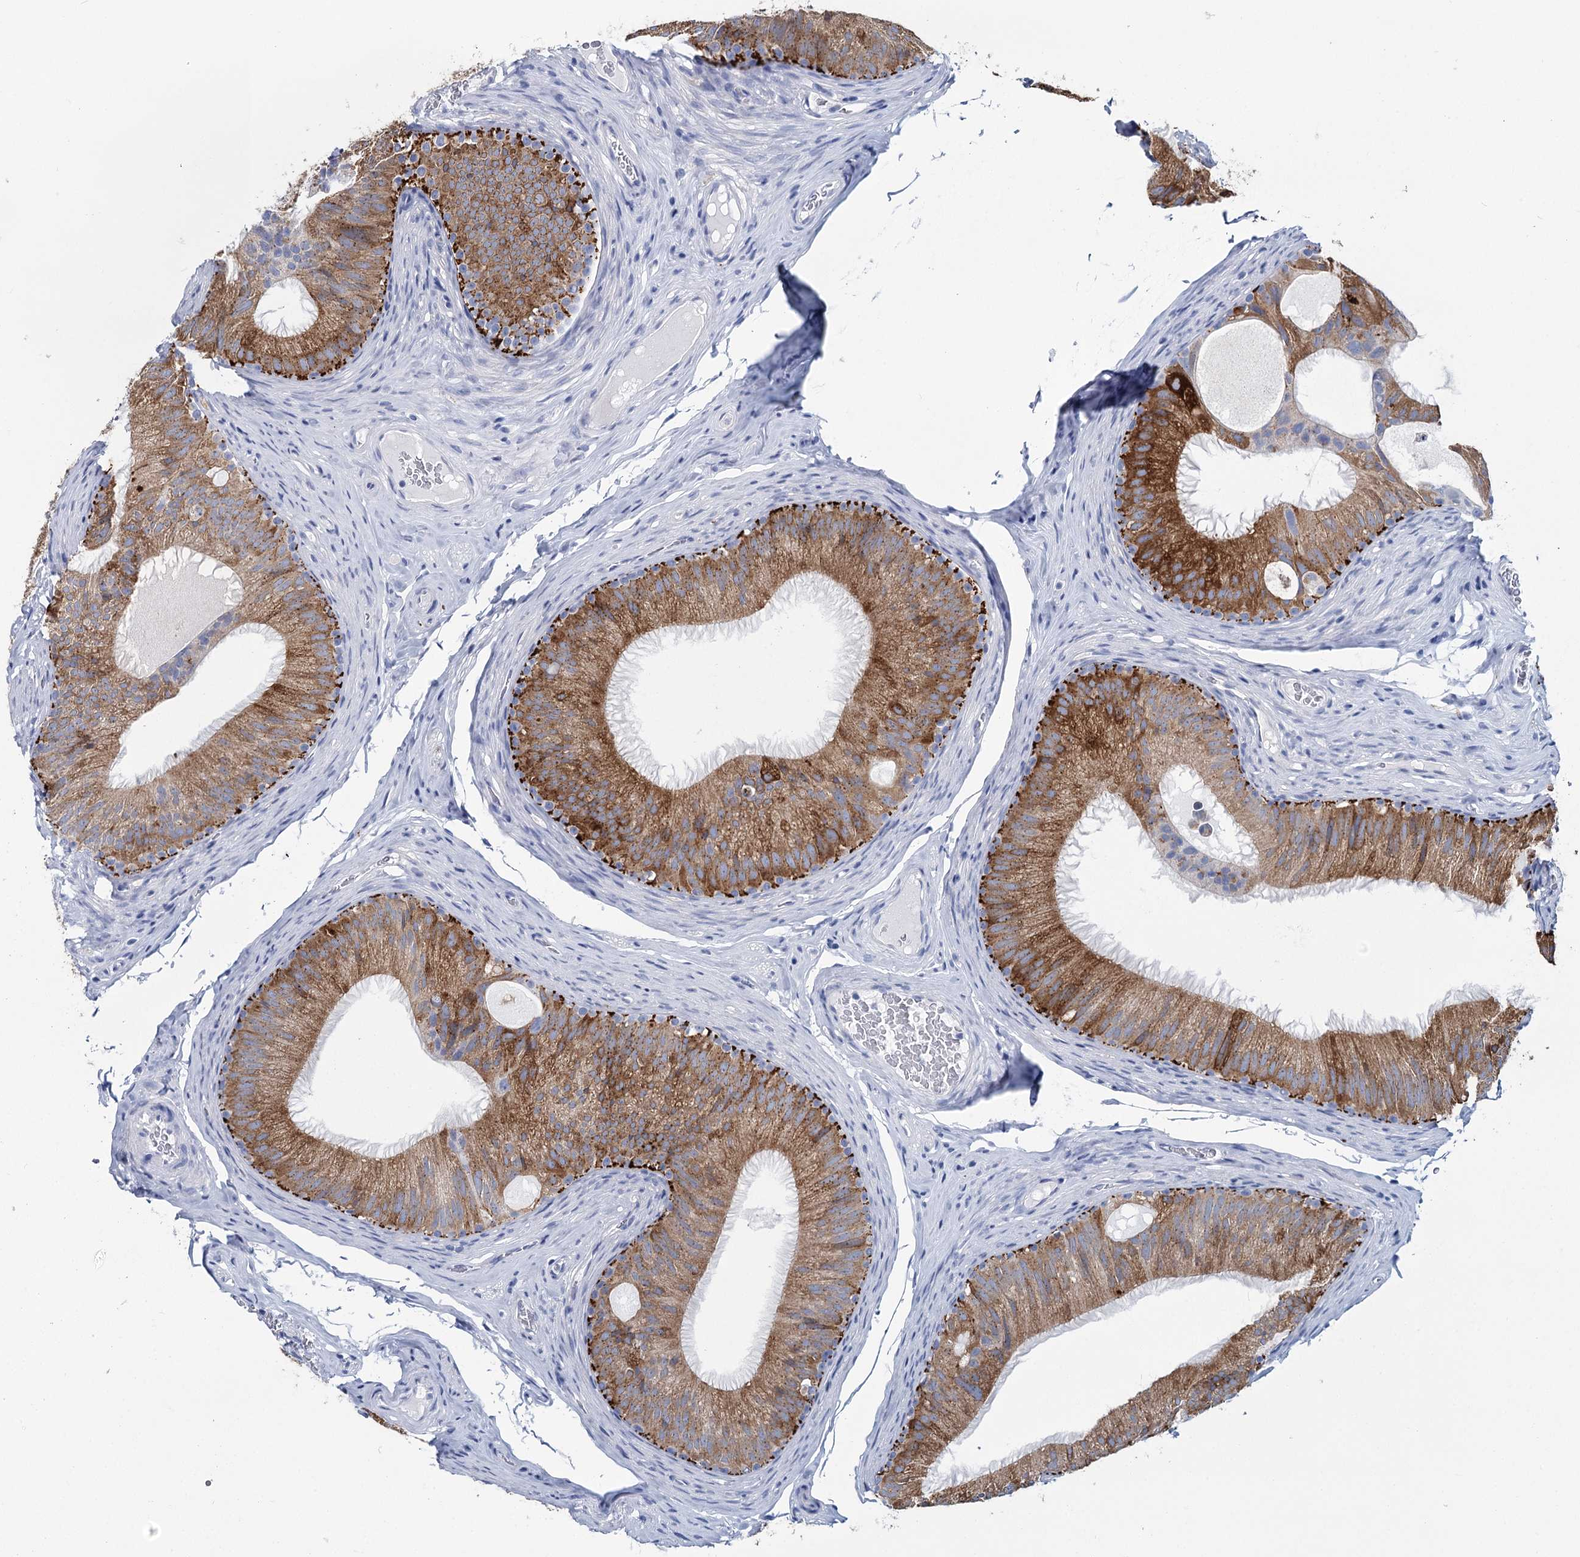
{"staining": {"intensity": "strong", "quantity": ">75%", "location": "cytoplasmic/membranous"}, "tissue": "epididymis", "cell_type": "Glandular cells", "image_type": "normal", "snomed": [{"axis": "morphology", "description": "Normal tissue, NOS"}, {"axis": "topography", "description": "Epididymis"}], "caption": "This photomicrograph shows immunohistochemistry staining of normal epididymis, with high strong cytoplasmic/membranous positivity in about >75% of glandular cells.", "gene": "METTL7B", "patient": {"sex": "male", "age": 34}}